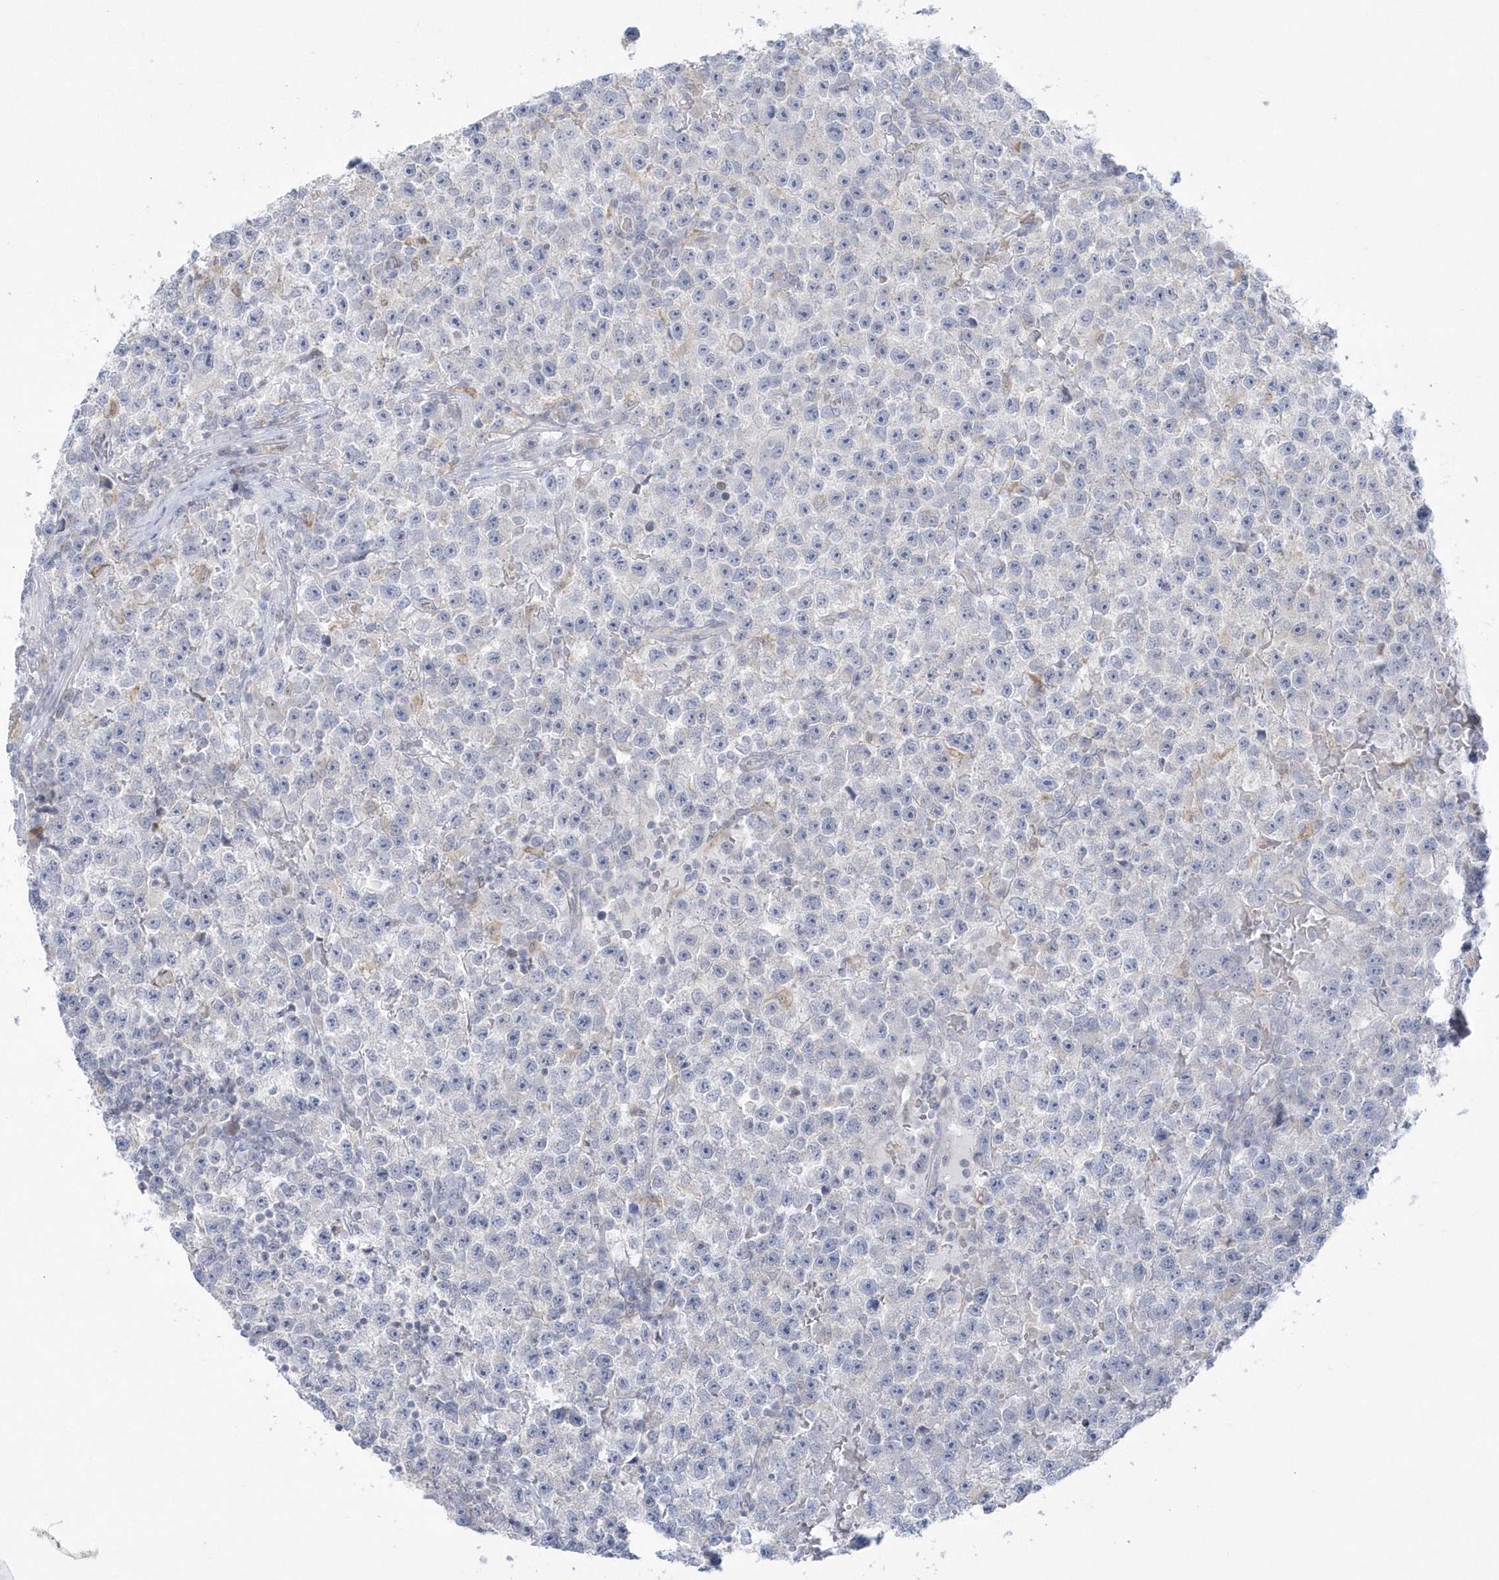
{"staining": {"intensity": "negative", "quantity": "none", "location": "none"}, "tissue": "testis cancer", "cell_type": "Tumor cells", "image_type": "cancer", "snomed": [{"axis": "morphology", "description": "Seminoma, NOS"}, {"axis": "topography", "description": "Testis"}], "caption": "Human seminoma (testis) stained for a protein using immunohistochemistry (IHC) exhibits no expression in tumor cells.", "gene": "PCBD1", "patient": {"sex": "male", "age": 22}}